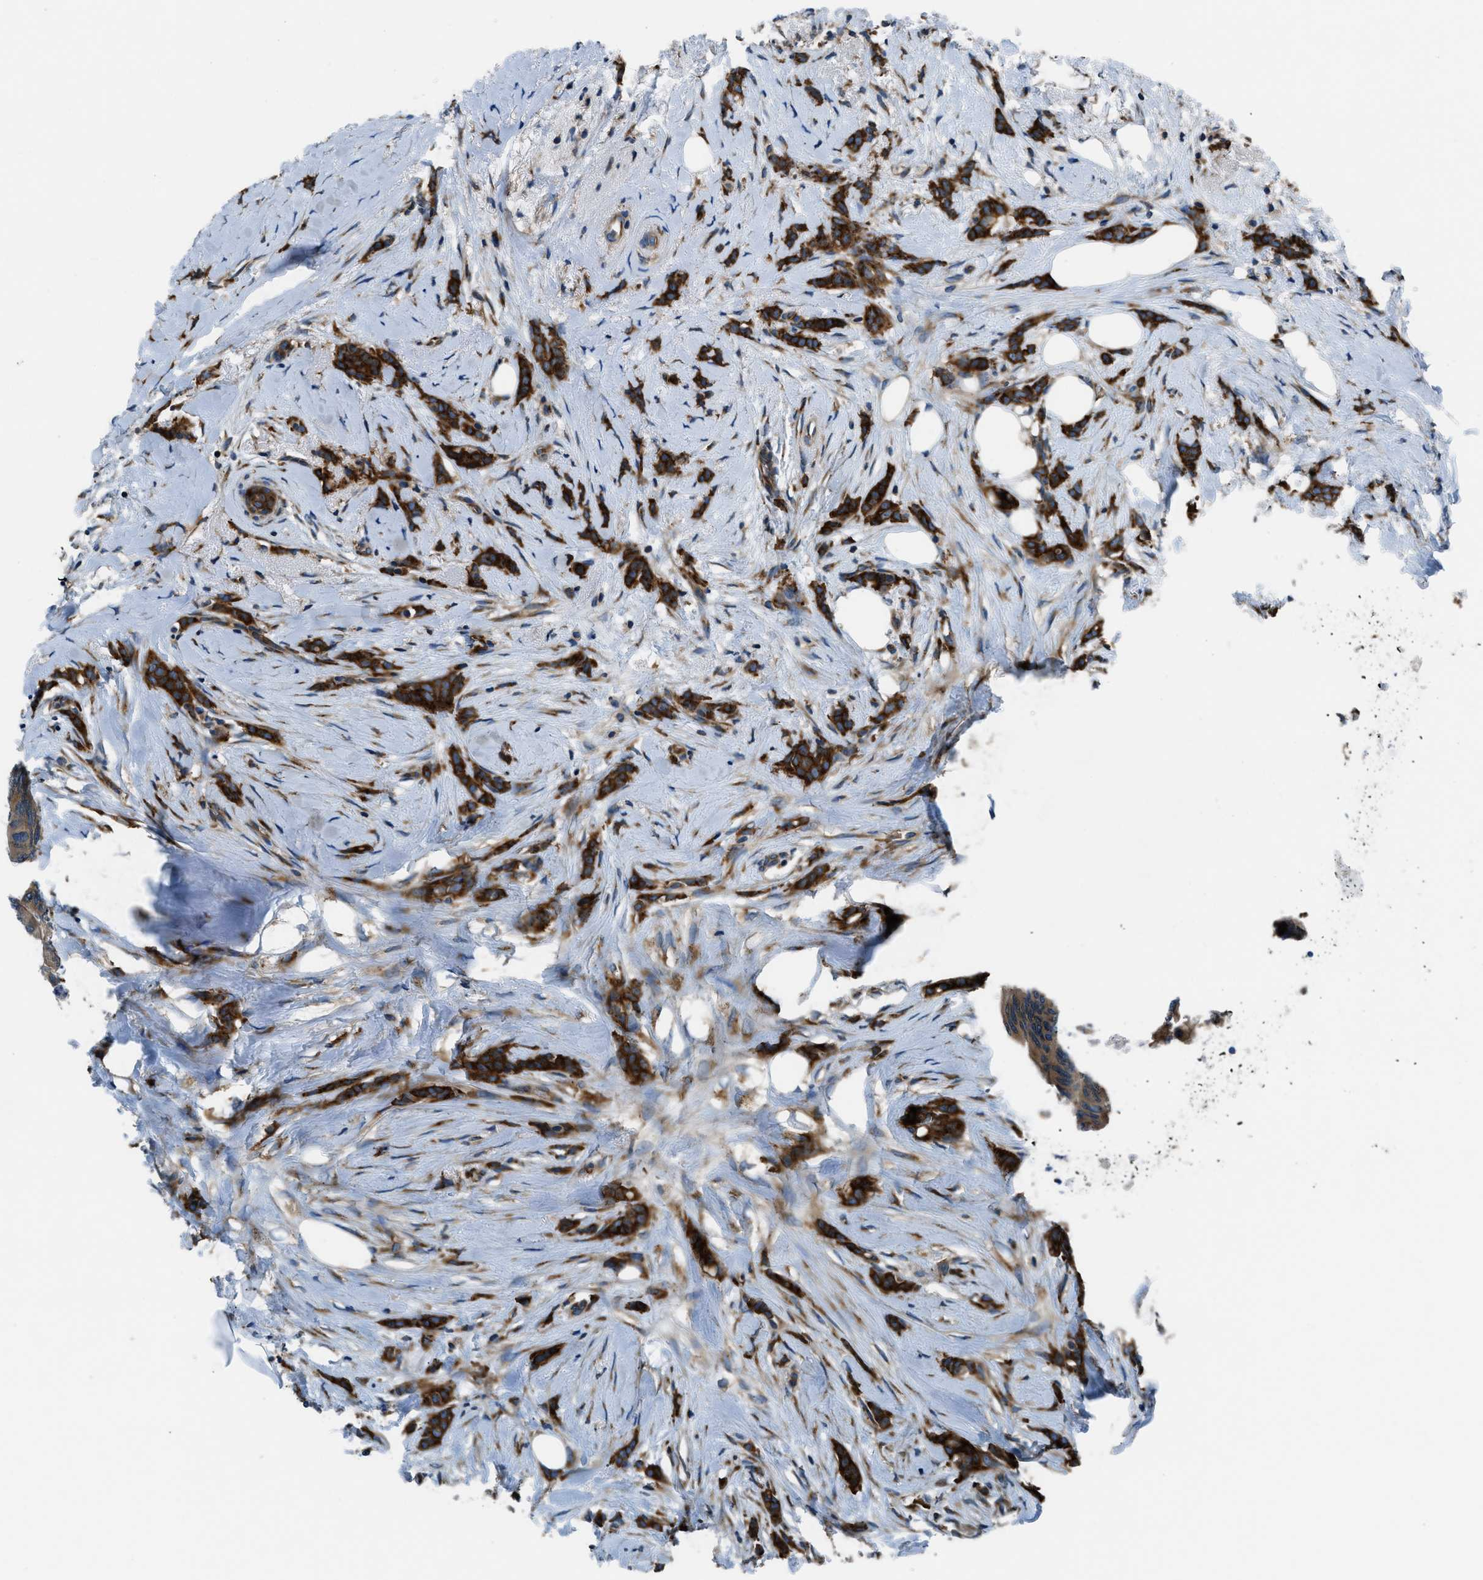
{"staining": {"intensity": "strong", "quantity": ">75%", "location": "cytoplasmic/membranous"}, "tissue": "breast cancer", "cell_type": "Tumor cells", "image_type": "cancer", "snomed": [{"axis": "morphology", "description": "Lobular carcinoma, in situ"}, {"axis": "morphology", "description": "Lobular carcinoma"}, {"axis": "topography", "description": "Breast"}], "caption": "This is a photomicrograph of immunohistochemistry staining of breast cancer, which shows strong expression in the cytoplasmic/membranous of tumor cells.", "gene": "ARFGAP2", "patient": {"sex": "female", "age": 41}}